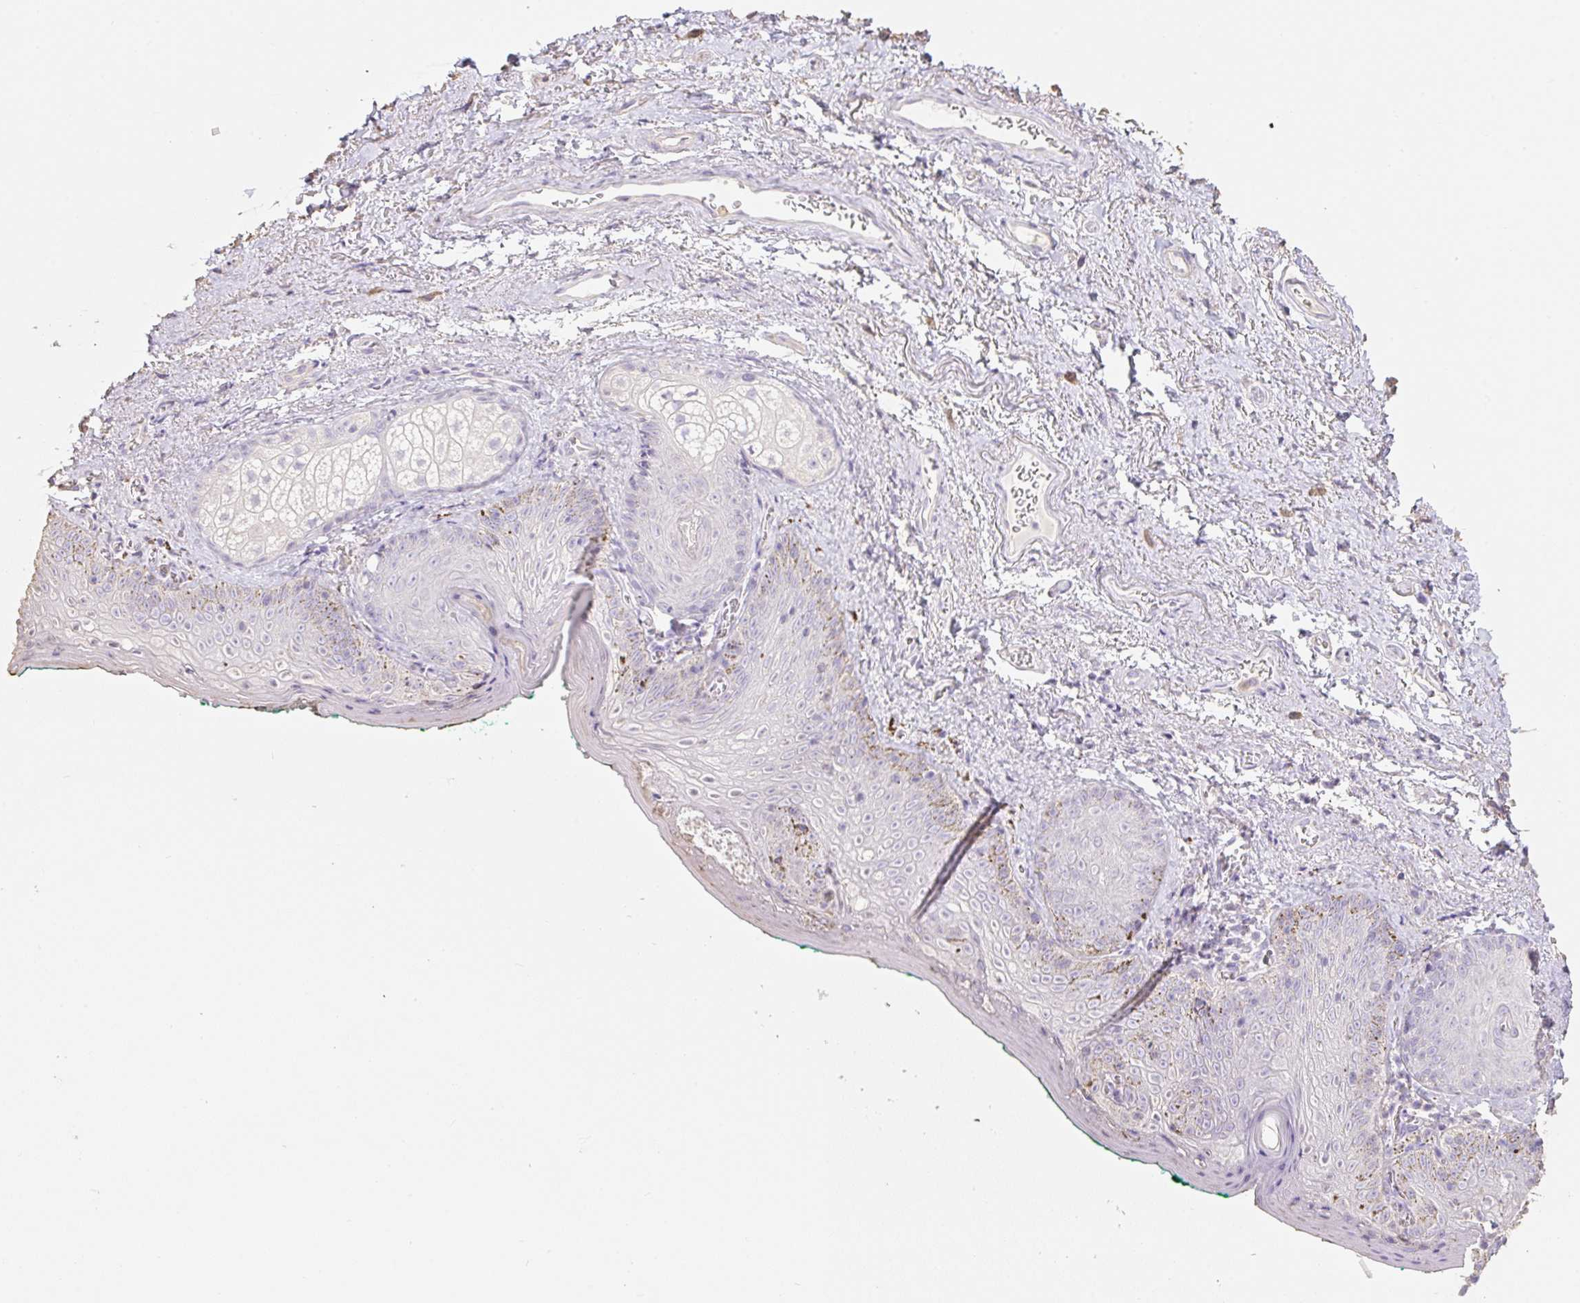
{"staining": {"intensity": "negative", "quantity": "none", "location": "none"}, "tissue": "vagina", "cell_type": "Squamous epithelial cells", "image_type": "normal", "snomed": [{"axis": "morphology", "description": "Normal tissue, NOS"}, {"axis": "topography", "description": "Vulva"}, {"axis": "topography", "description": "Vagina"}, {"axis": "topography", "description": "Peripheral nerve tissue"}], "caption": "IHC micrograph of unremarkable vagina: human vagina stained with DAB shows no significant protein expression in squamous epithelial cells.", "gene": "MBOAT7", "patient": {"sex": "female", "age": 66}}